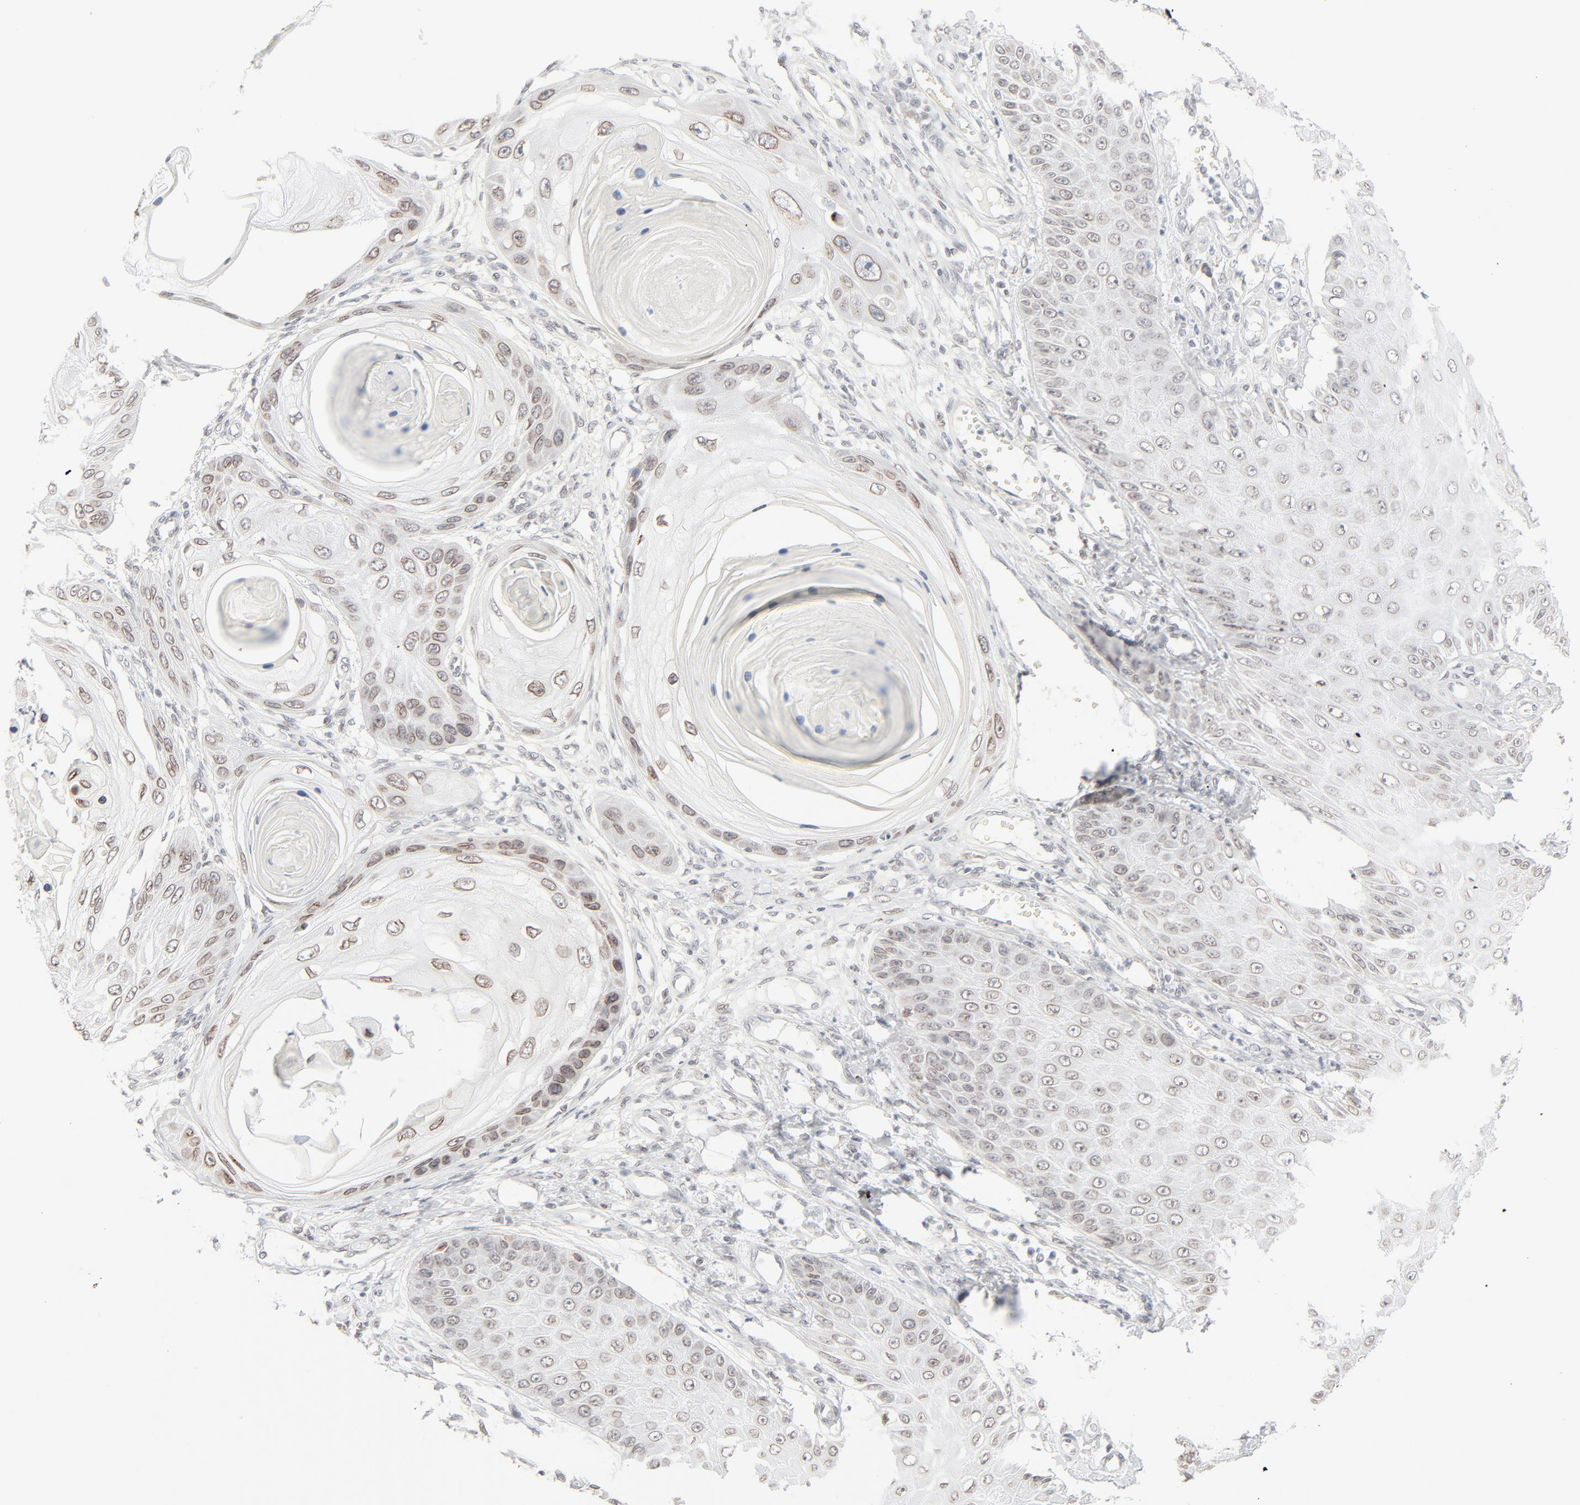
{"staining": {"intensity": "weak", "quantity": "25%-75%", "location": "cytoplasmic/membranous,nuclear"}, "tissue": "skin cancer", "cell_type": "Tumor cells", "image_type": "cancer", "snomed": [{"axis": "morphology", "description": "Squamous cell carcinoma, NOS"}, {"axis": "topography", "description": "Skin"}], "caption": "Skin cancer (squamous cell carcinoma) stained for a protein (brown) shows weak cytoplasmic/membranous and nuclear positive staining in approximately 25%-75% of tumor cells.", "gene": "MAD1L1", "patient": {"sex": "female", "age": 40}}